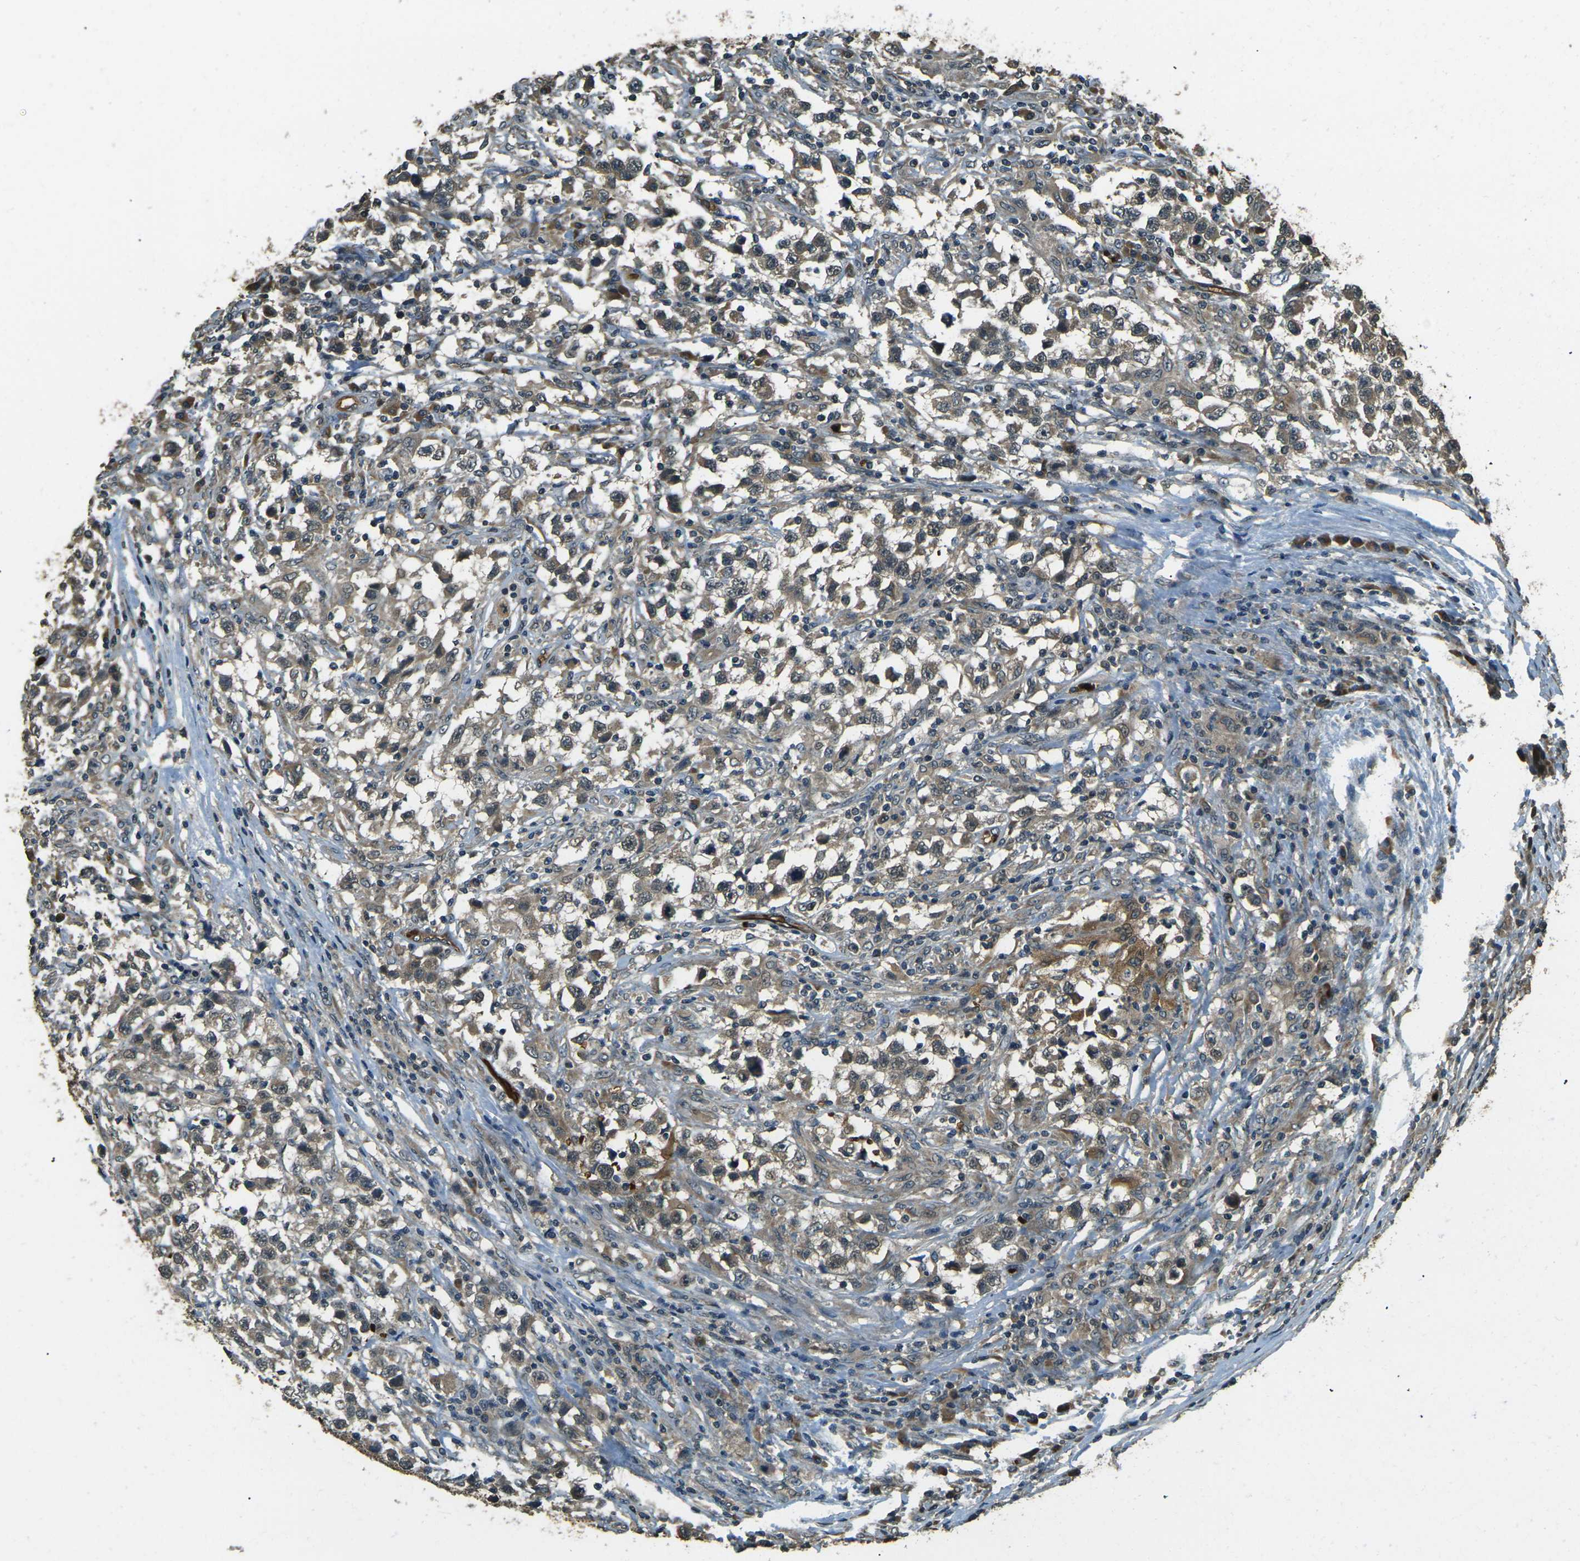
{"staining": {"intensity": "moderate", "quantity": ">75%", "location": "cytoplasmic/membranous"}, "tissue": "testis cancer", "cell_type": "Tumor cells", "image_type": "cancer", "snomed": [{"axis": "morphology", "description": "Carcinoma, Embryonal, NOS"}, {"axis": "topography", "description": "Testis"}], "caption": "Embryonal carcinoma (testis) stained for a protein (brown) displays moderate cytoplasmic/membranous positive positivity in about >75% of tumor cells.", "gene": "TOR1A", "patient": {"sex": "male", "age": 21}}